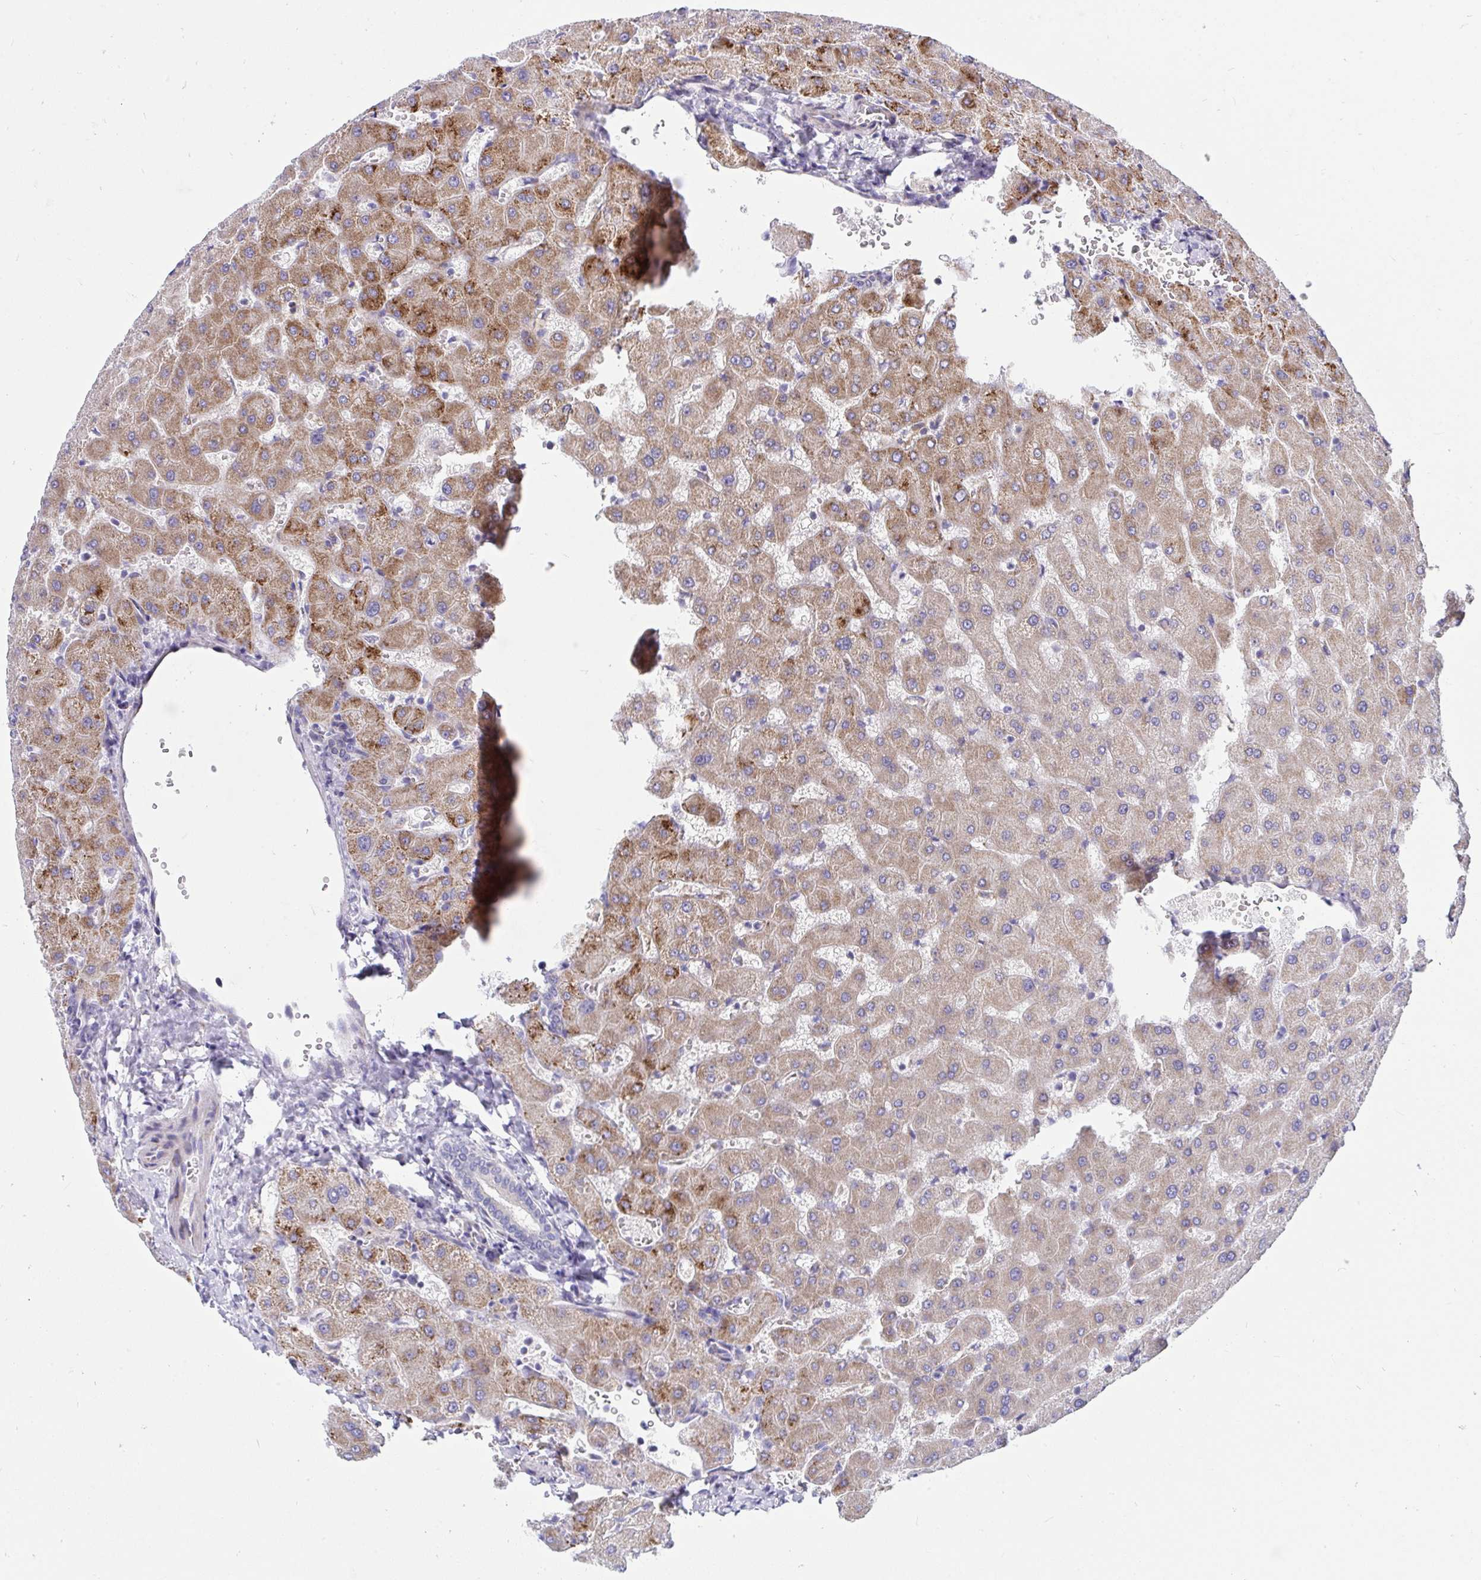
{"staining": {"intensity": "negative", "quantity": "none", "location": "none"}, "tissue": "liver", "cell_type": "Cholangiocytes", "image_type": "normal", "snomed": [{"axis": "morphology", "description": "Normal tissue, NOS"}, {"axis": "topography", "description": "Liver"}], "caption": "This is an IHC image of unremarkable liver. There is no positivity in cholangiocytes.", "gene": "DTX3", "patient": {"sex": "female", "age": 63}}